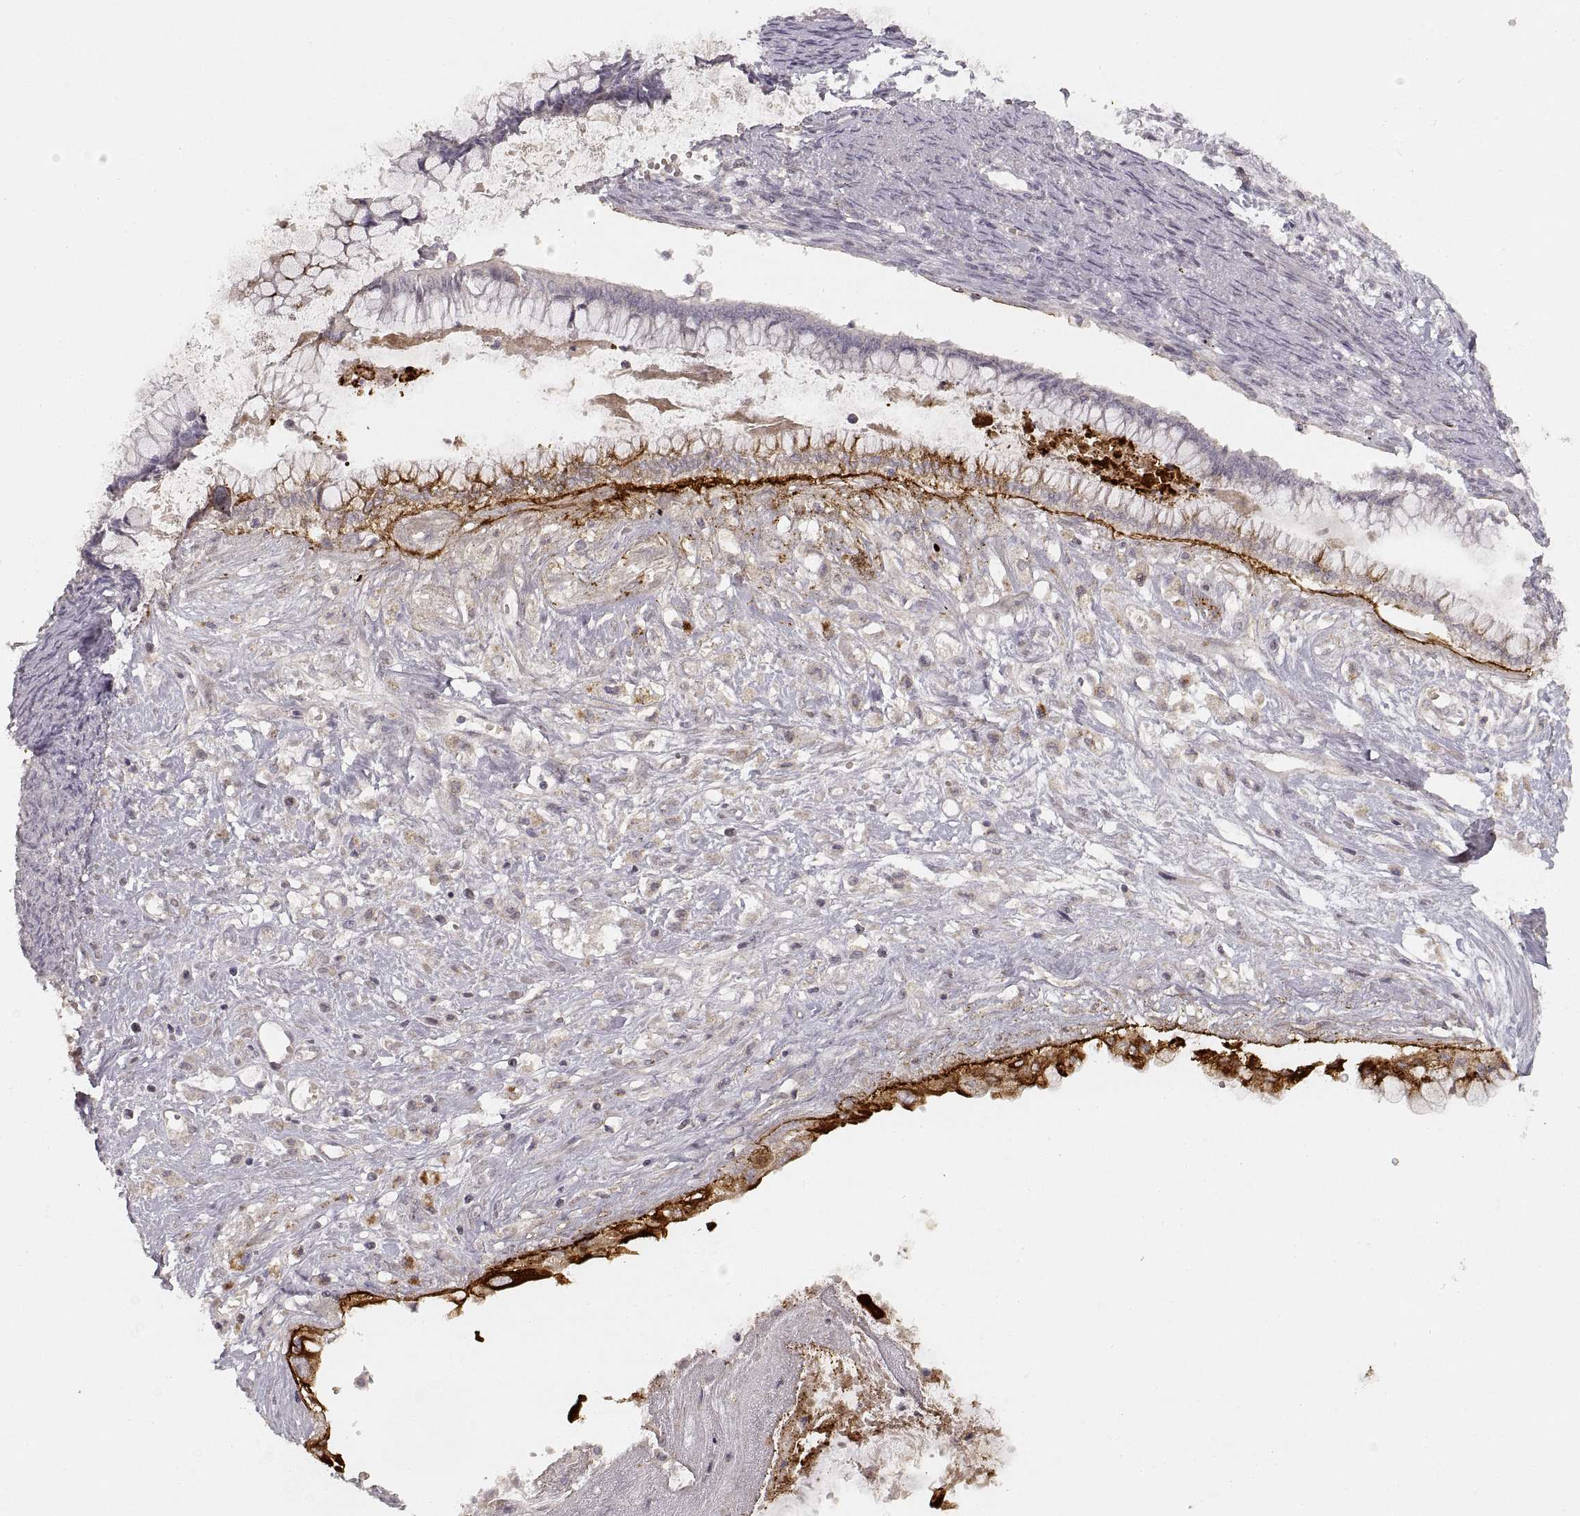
{"staining": {"intensity": "weak", "quantity": "<25%", "location": "cytoplasmic/membranous"}, "tissue": "ovarian cancer", "cell_type": "Tumor cells", "image_type": "cancer", "snomed": [{"axis": "morphology", "description": "Cystadenocarcinoma, mucinous, NOS"}, {"axis": "topography", "description": "Ovary"}], "caption": "High power microscopy histopathology image of an immunohistochemistry photomicrograph of ovarian mucinous cystadenocarcinoma, revealing no significant positivity in tumor cells.", "gene": "LAMC2", "patient": {"sex": "female", "age": 67}}